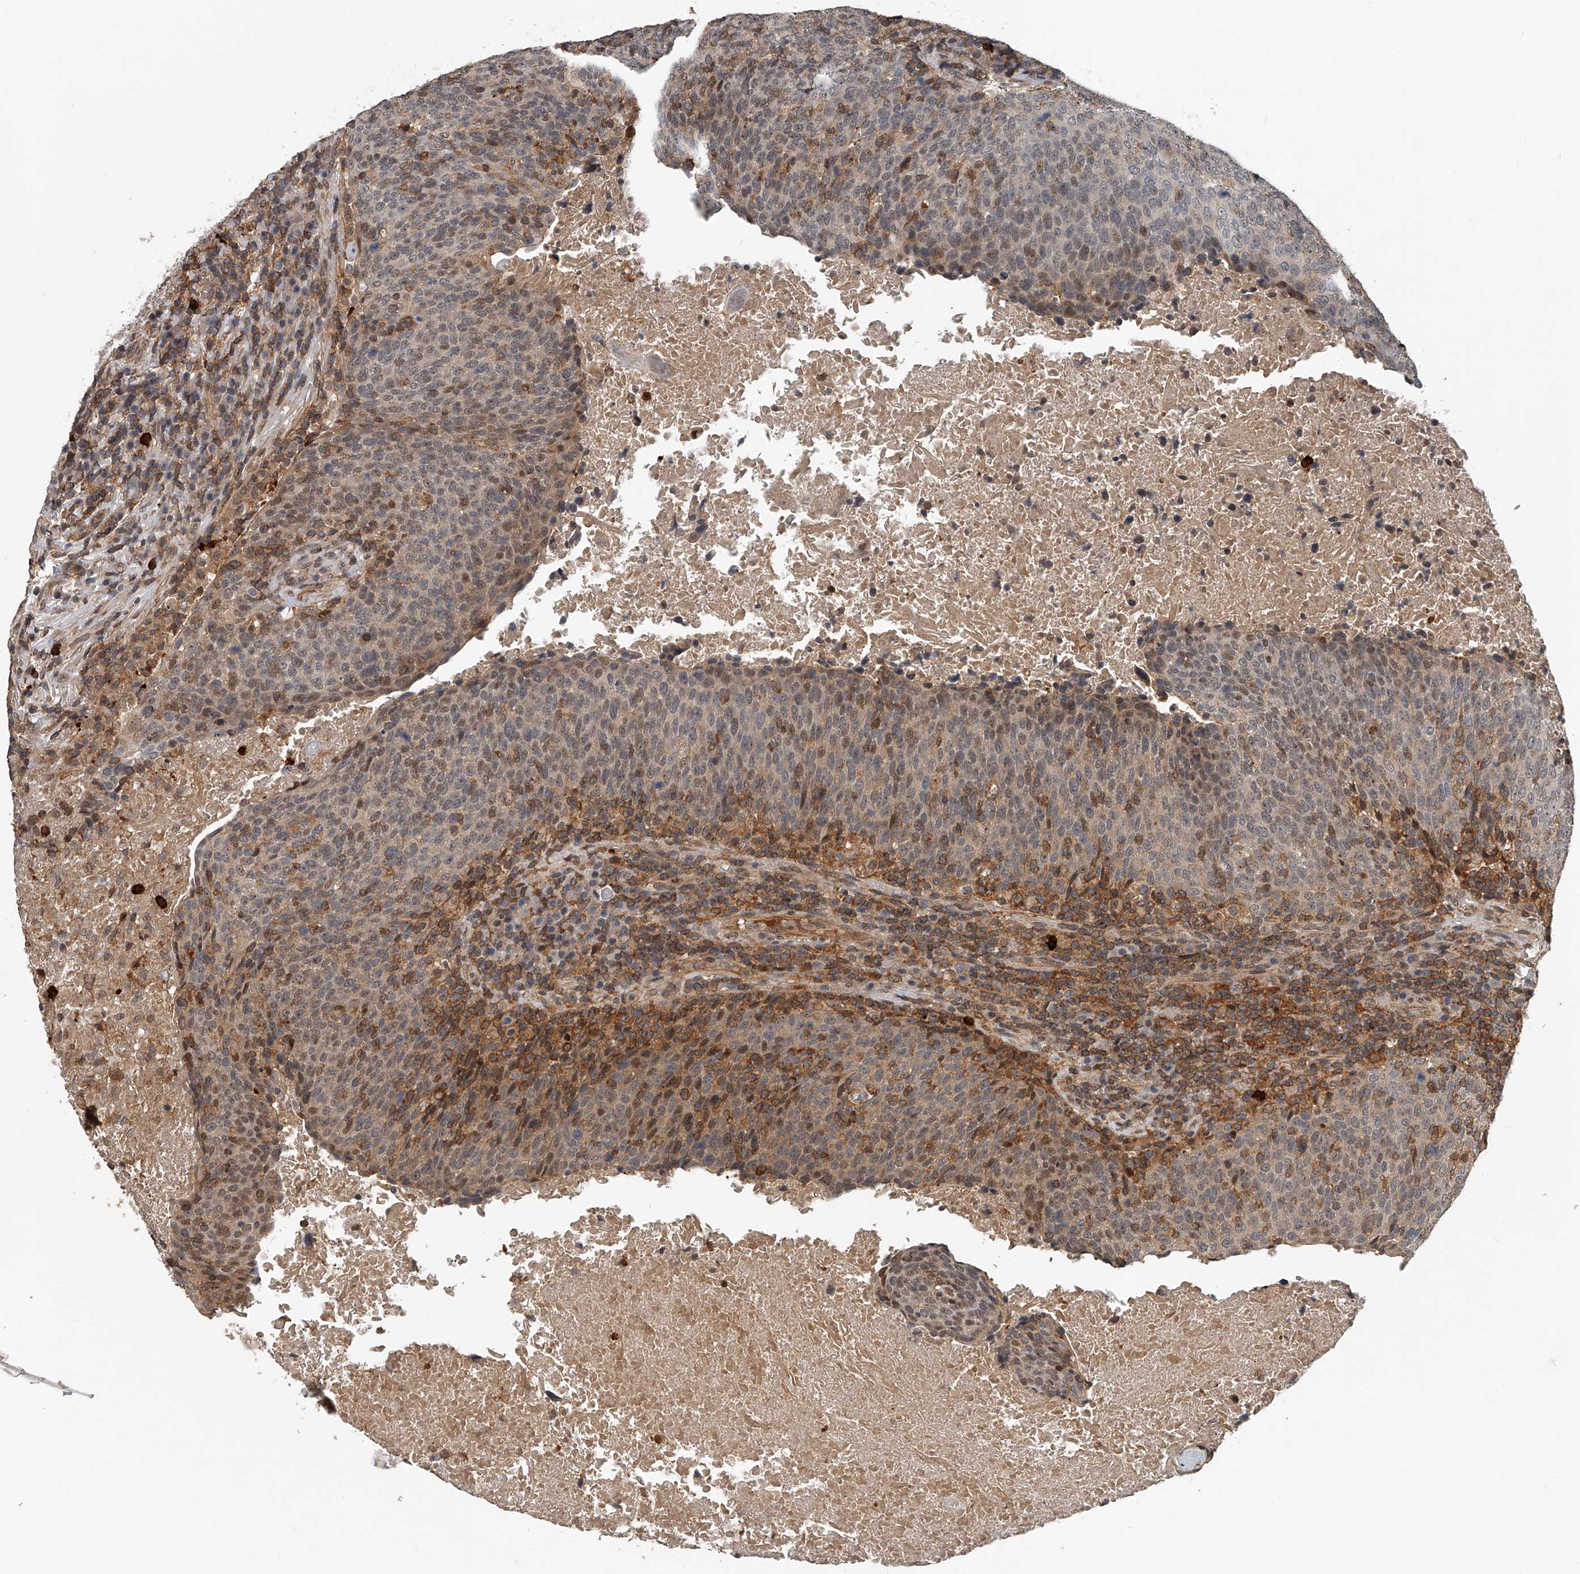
{"staining": {"intensity": "moderate", "quantity": "25%-75%", "location": "cytoplasmic/membranous,nuclear"}, "tissue": "head and neck cancer", "cell_type": "Tumor cells", "image_type": "cancer", "snomed": [{"axis": "morphology", "description": "Squamous cell carcinoma, NOS"}, {"axis": "morphology", "description": "Squamous cell carcinoma, metastatic, NOS"}, {"axis": "topography", "description": "Lymph node"}, {"axis": "topography", "description": "Head-Neck"}], "caption": "The immunohistochemical stain highlights moderate cytoplasmic/membranous and nuclear staining in tumor cells of head and neck cancer (metastatic squamous cell carcinoma) tissue. (Brightfield microscopy of DAB IHC at high magnification).", "gene": "PLEKHG1", "patient": {"sex": "male", "age": 62}}